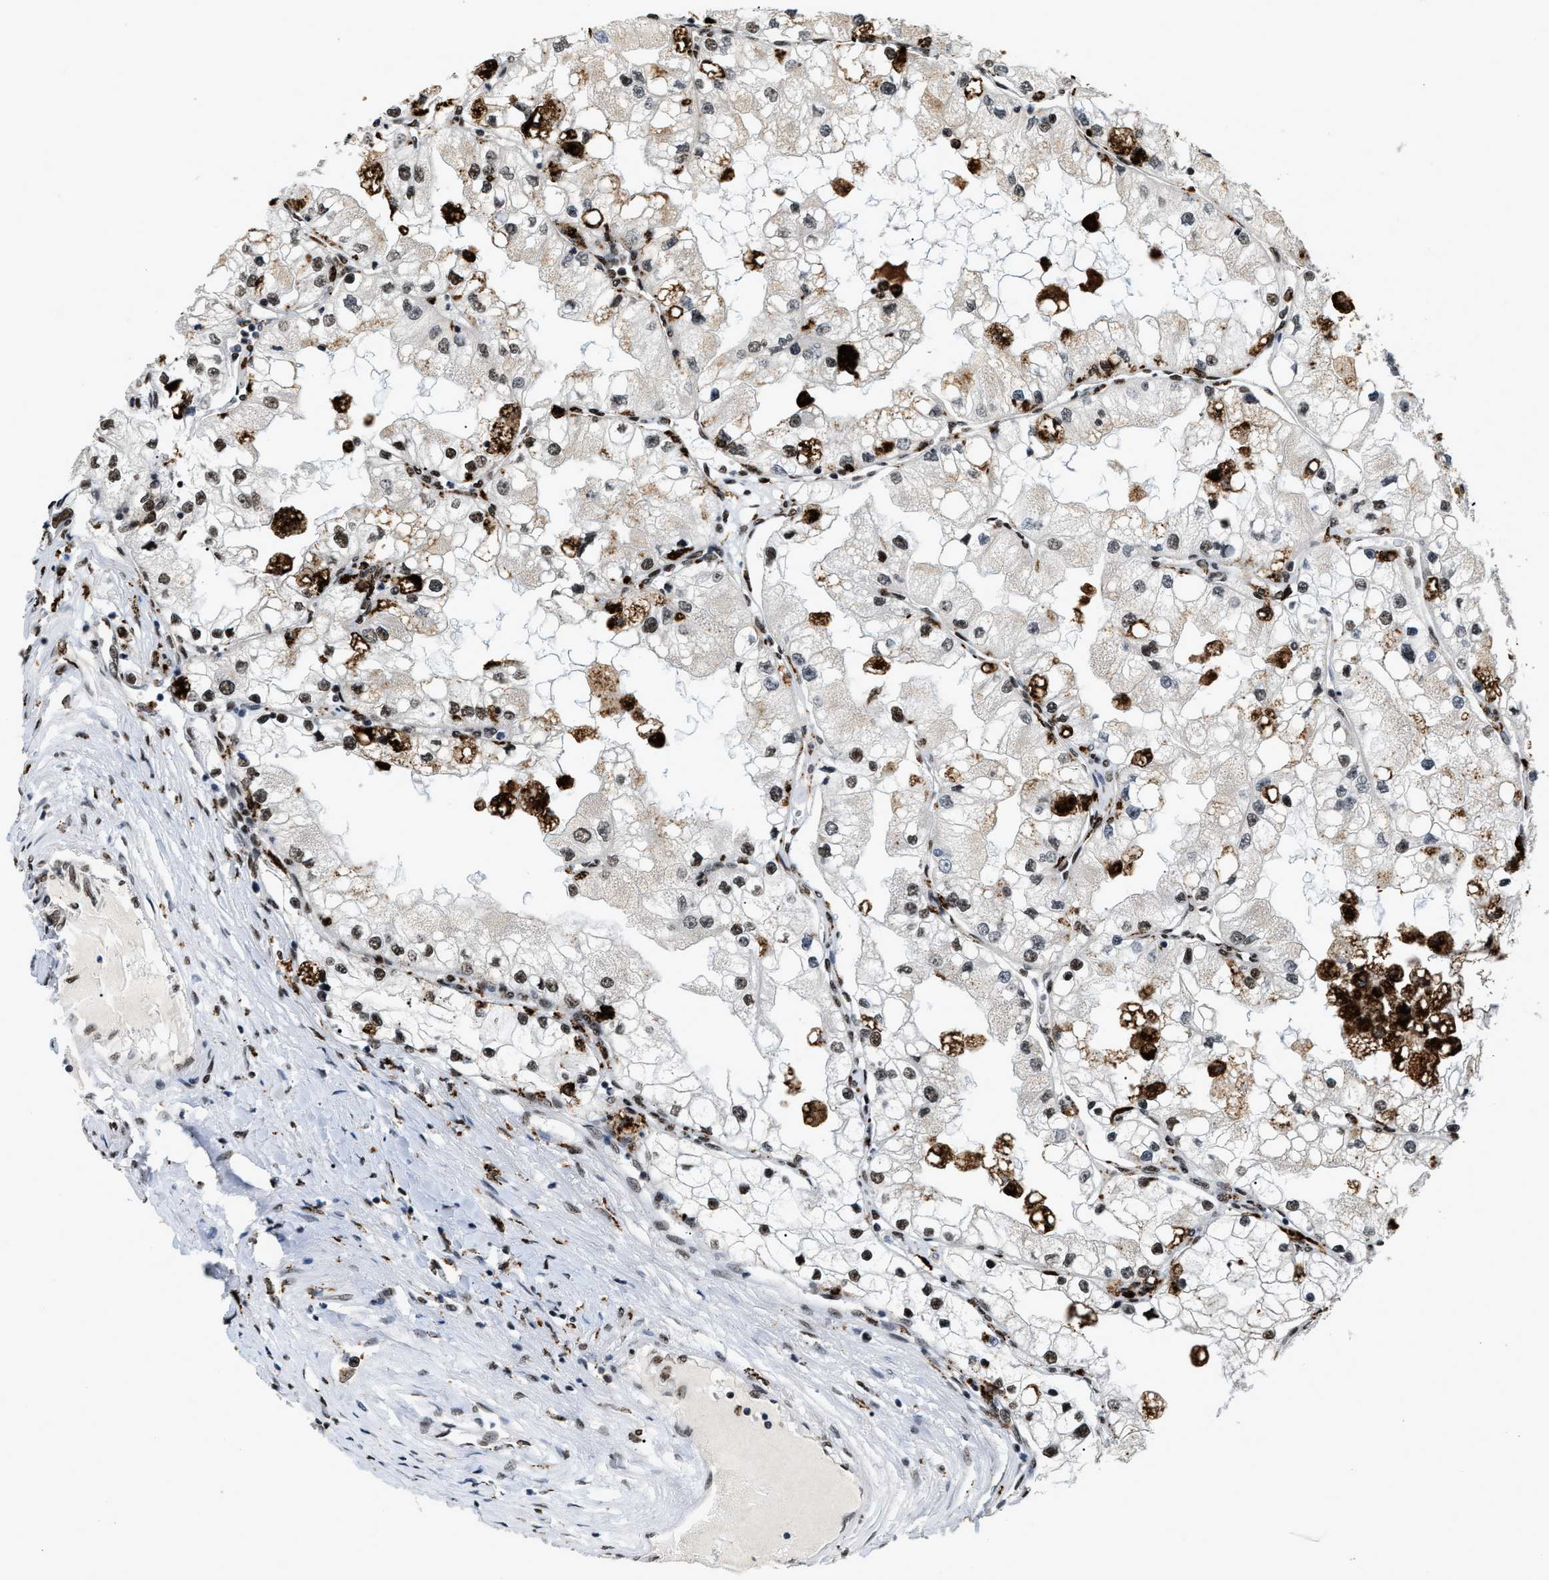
{"staining": {"intensity": "weak", "quantity": ">75%", "location": "cytoplasmic/membranous,nuclear"}, "tissue": "renal cancer", "cell_type": "Tumor cells", "image_type": "cancer", "snomed": [{"axis": "morphology", "description": "Adenocarcinoma, NOS"}, {"axis": "topography", "description": "Kidney"}], "caption": "A histopathology image showing weak cytoplasmic/membranous and nuclear positivity in about >75% of tumor cells in renal cancer, as visualized by brown immunohistochemical staining.", "gene": "NUMA1", "patient": {"sex": "male", "age": 68}}